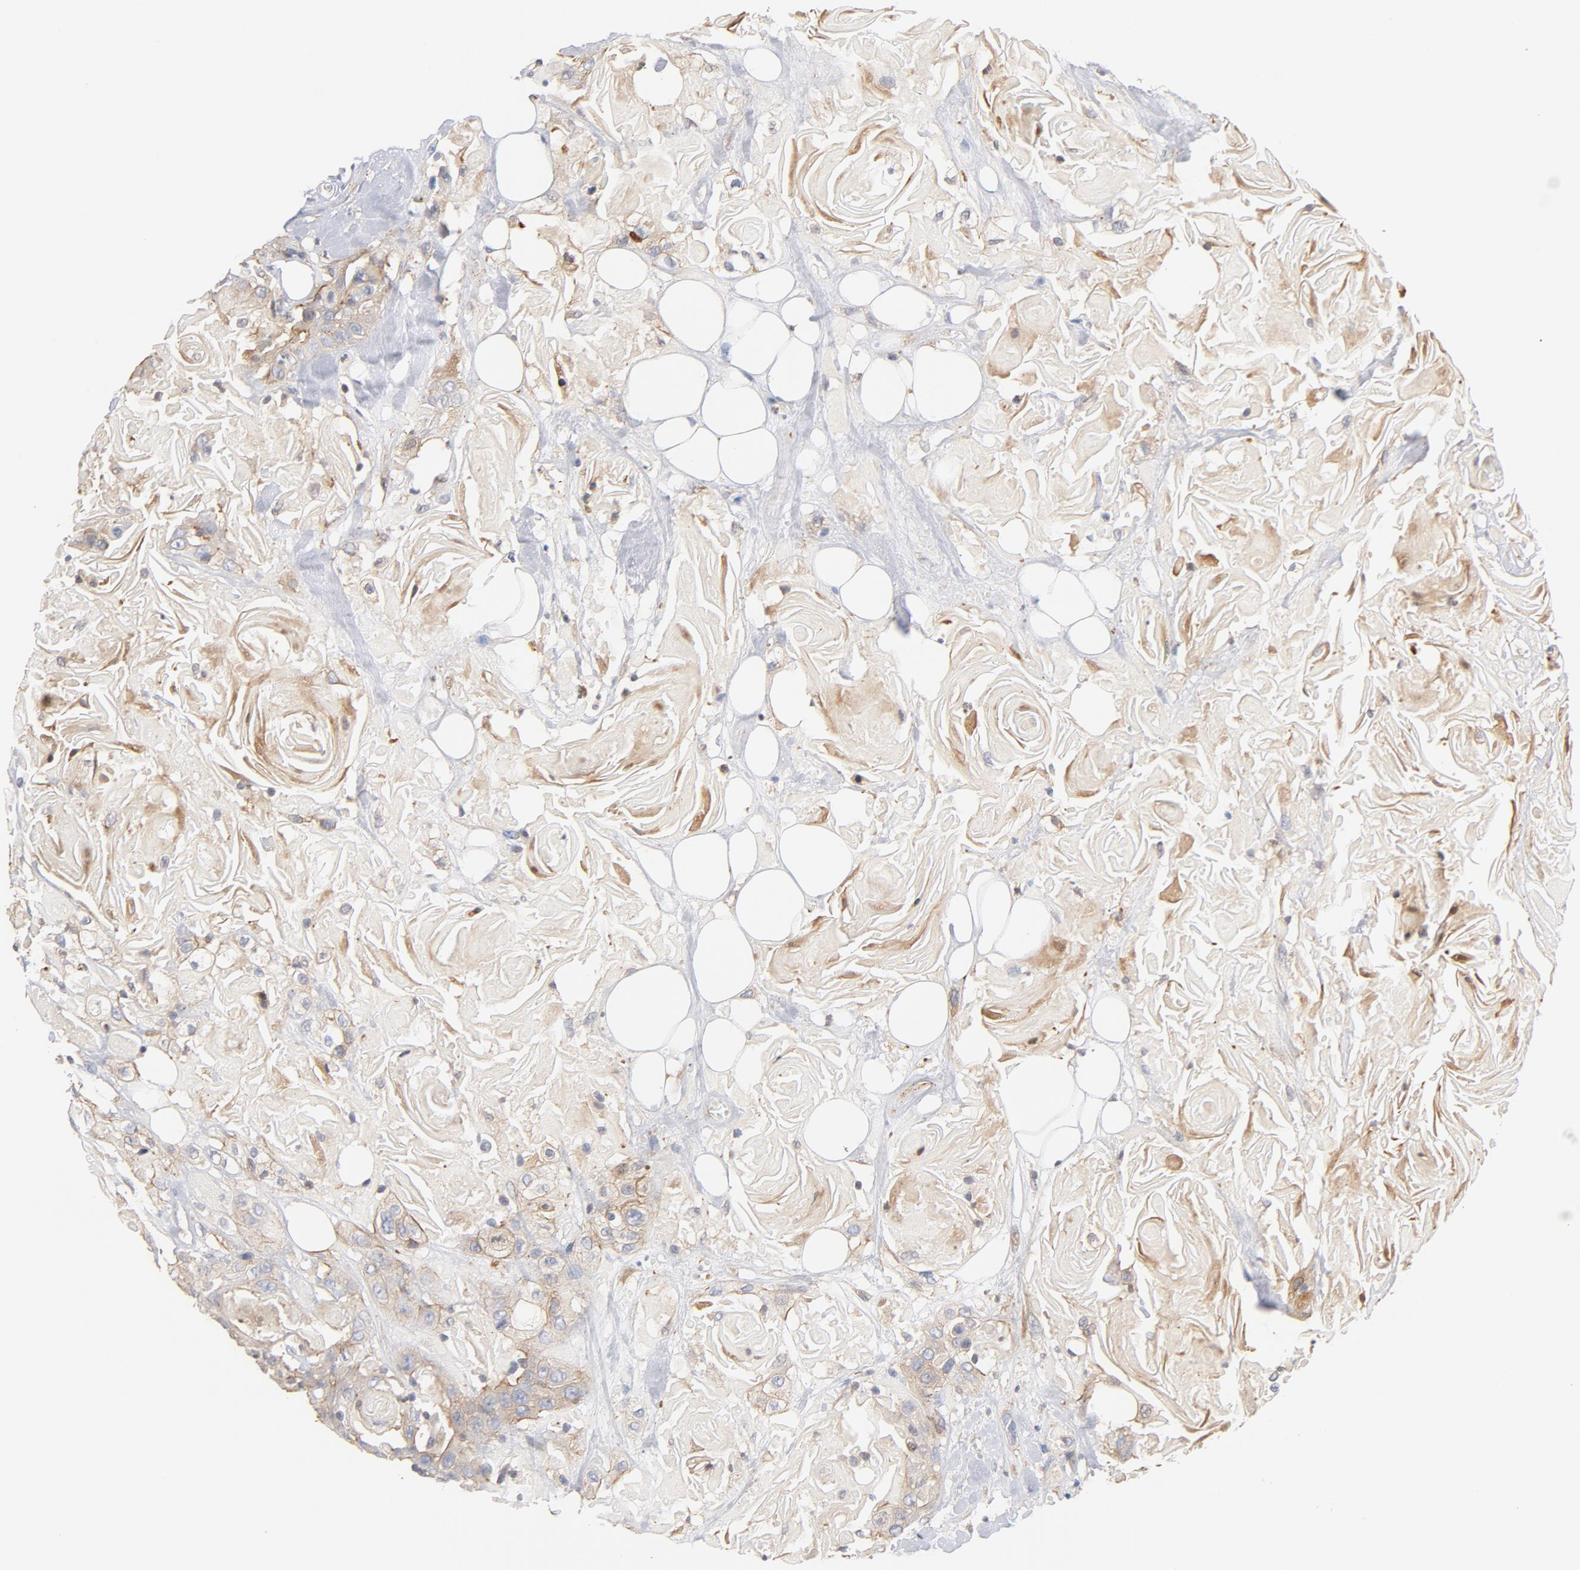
{"staining": {"intensity": "weak", "quantity": "25%-75%", "location": "cytoplasmic/membranous"}, "tissue": "head and neck cancer", "cell_type": "Tumor cells", "image_type": "cancer", "snomed": [{"axis": "morphology", "description": "Squamous cell carcinoma, NOS"}, {"axis": "topography", "description": "Head-Neck"}], "caption": "The immunohistochemical stain highlights weak cytoplasmic/membranous positivity in tumor cells of head and neck cancer tissue.", "gene": "STRN3", "patient": {"sex": "female", "age": 84}}